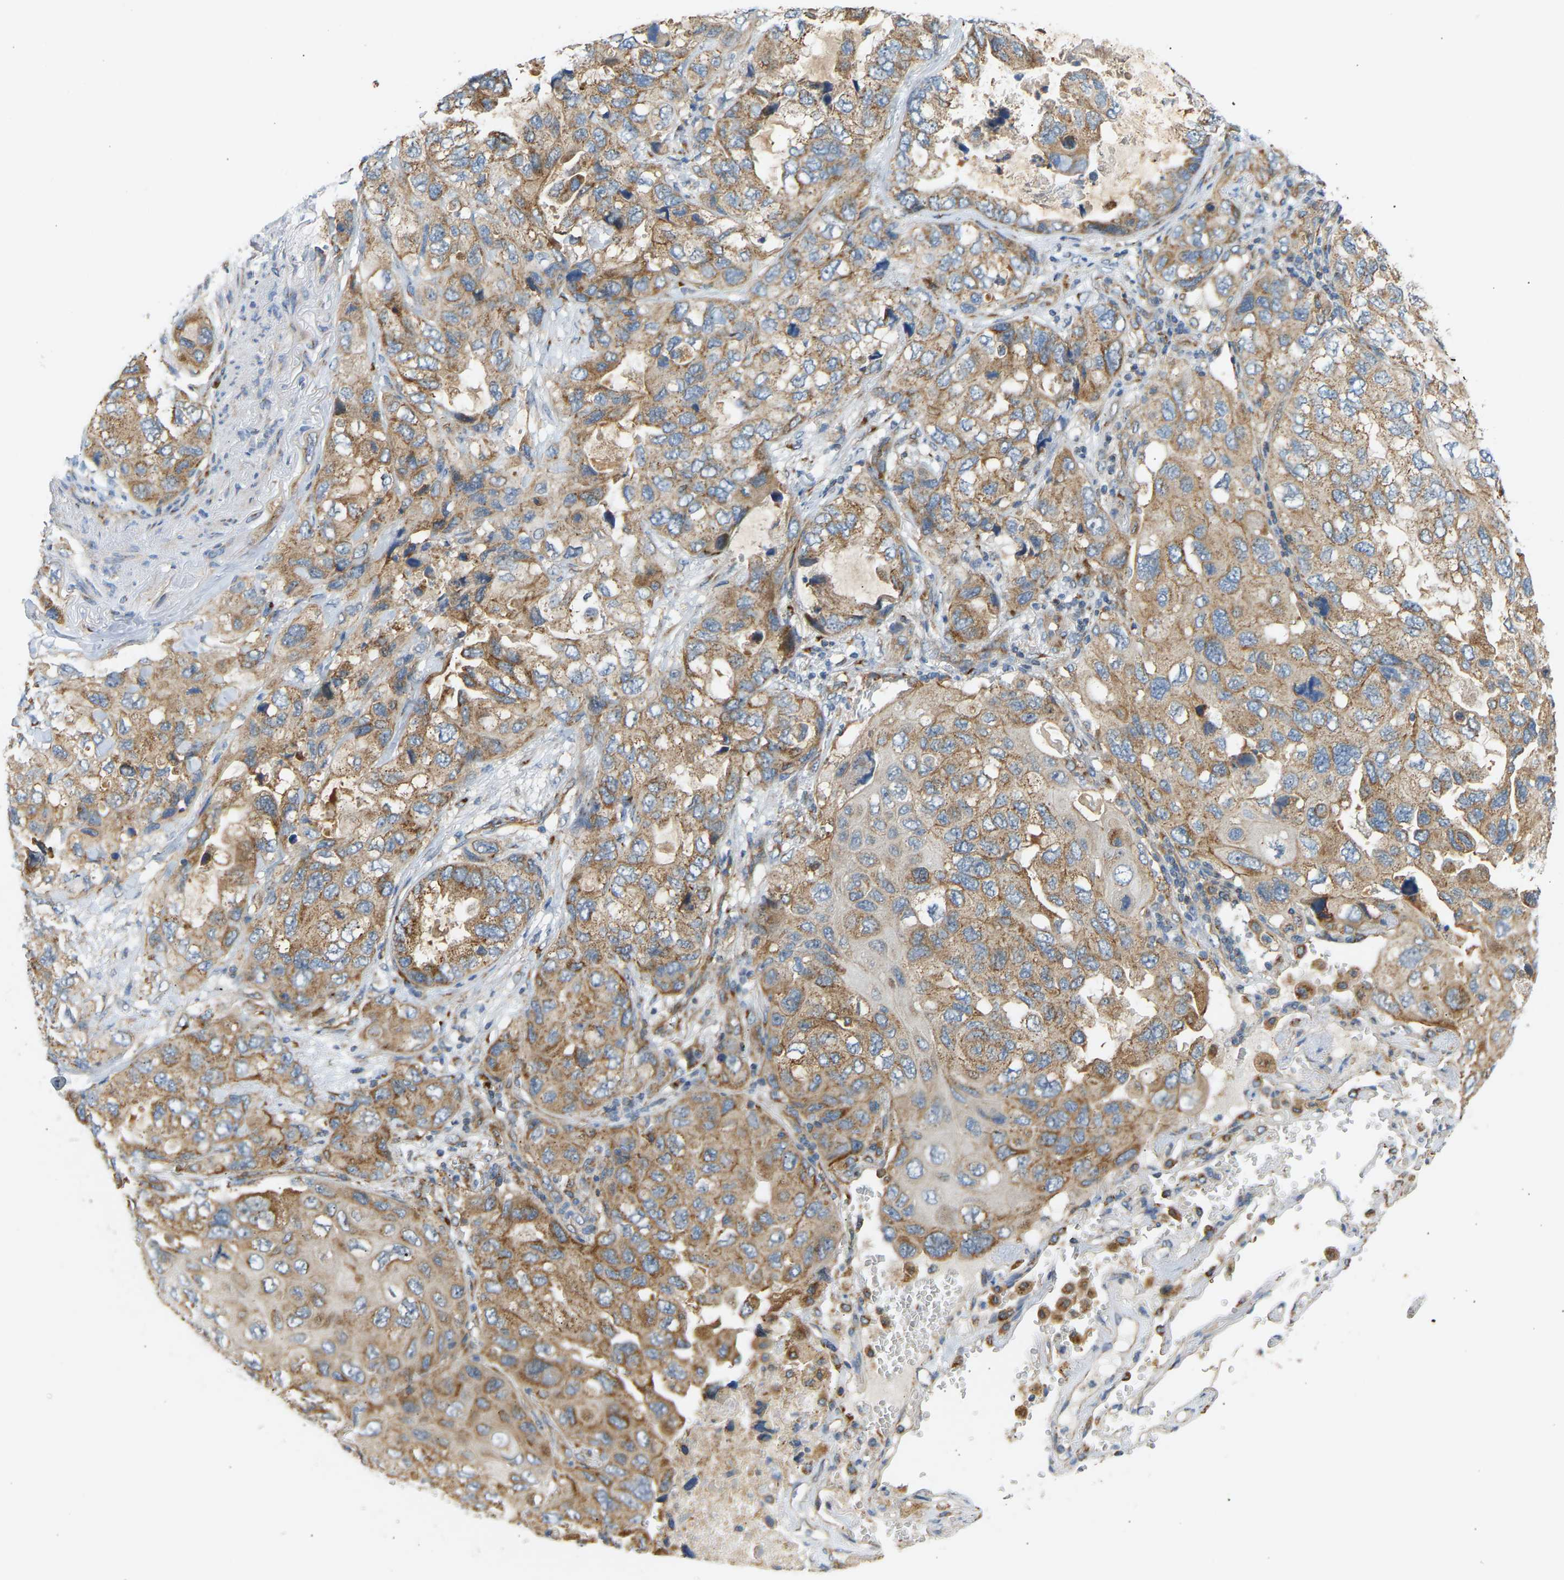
{"staining": {"intensity": "moderate", "quantity": ">75%", "location": "cytoplasmic/membranous"}, "tissue": "lung cancer", "cell_type": "Tumor cells", "image_type": "cancer", "snomed": [{"axis": "morphology", "description": "Squamous cell carcinoma, NOS"}, {"axis": "topography", "description": "Lung"}], "caption": "Lung cancer stained for a protein displays moderate cytoplasmic/membranous positivity in tumor cells. Ihc stains the protein of interest in brown and the nuclei are stained blue.", "gene": "YIPF2", "patient": {"sex": "female", "age": 73}}